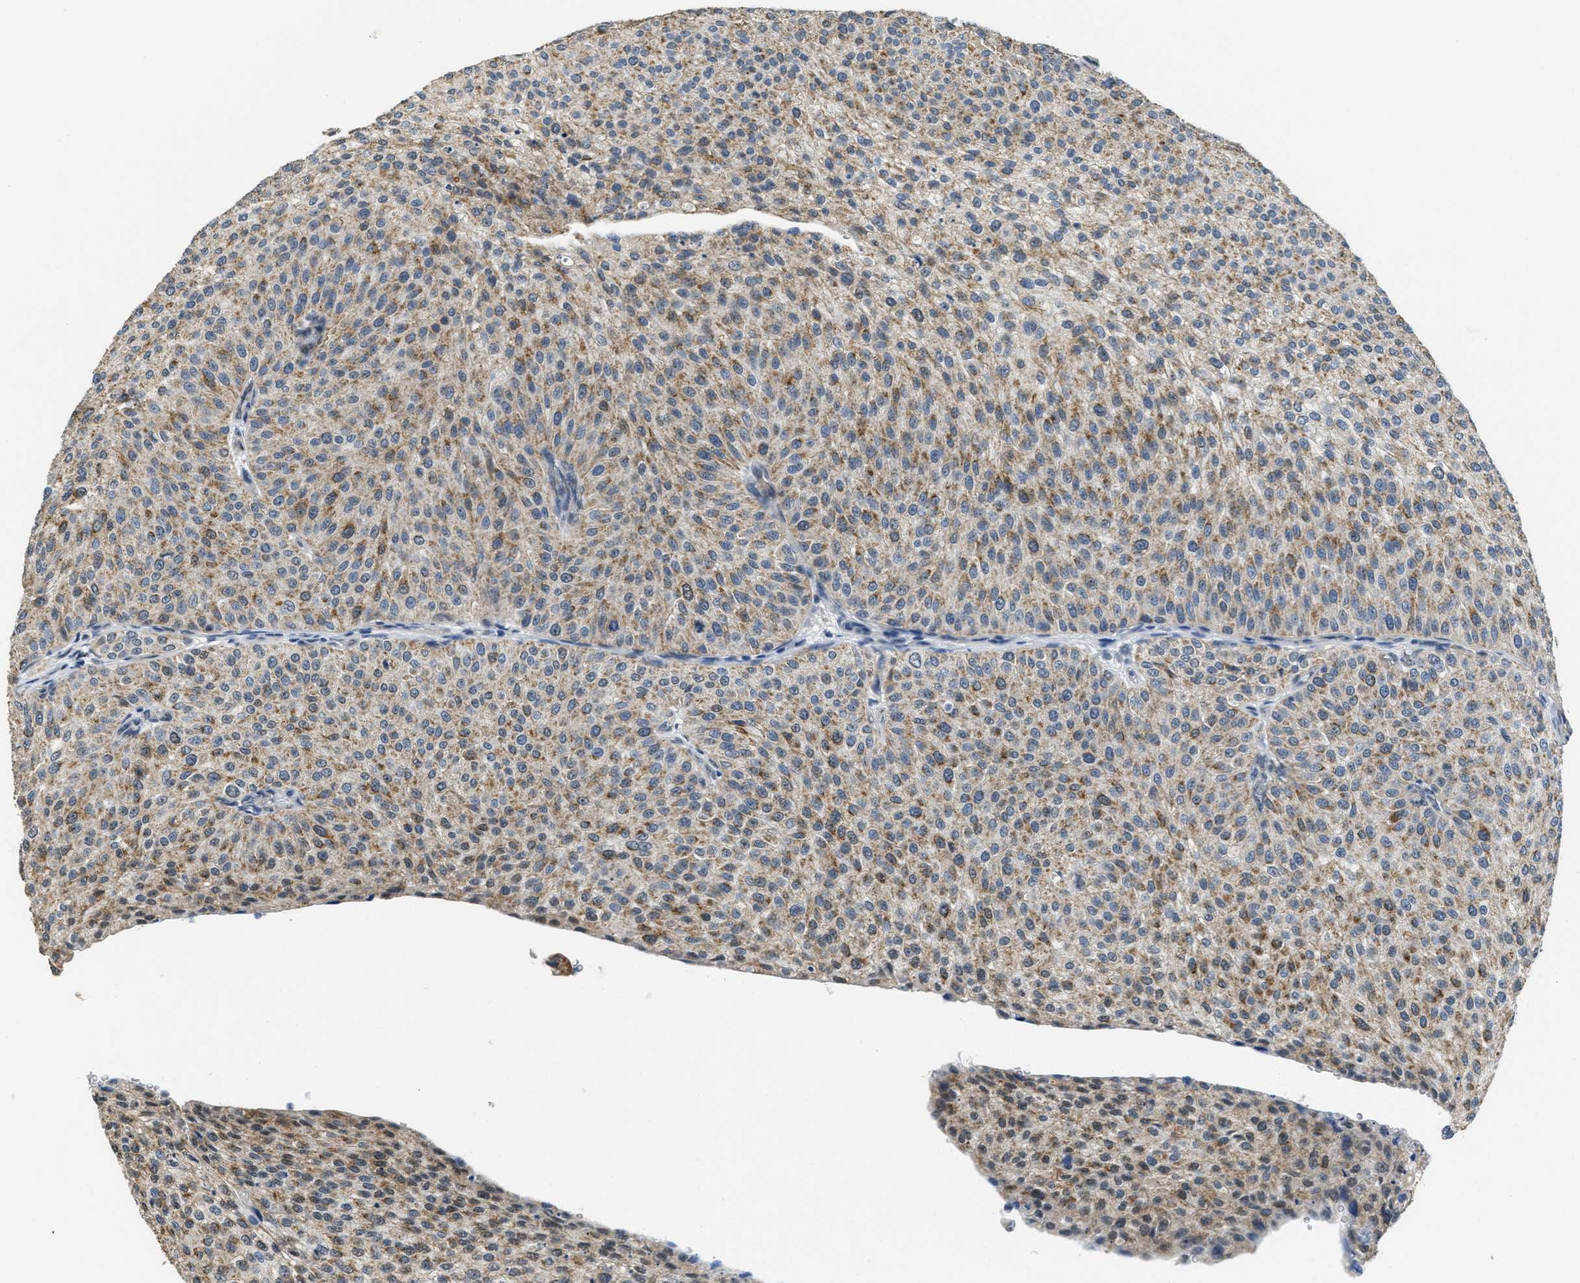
{"staining": {"intensity": "moderate", "quantity": ">75%", "location": "cytoplasmic/membranous"}, "tissue": "urothelial cancer", "cell_type": "Tumor cells", "image_type": "cancer", "snomed": [{"axis": "morphology", "description": "Urothelial carcinoma, Low grade"}, {"axis": "topography", "description": "Smooth muscle"}, {"axis": "topography", "description": "Urinary bladder"}], "caption": "Immunohistochemistry micrograph of urothelial cancer stained for a protein (brown), which exhibits medium levels of moderate cytoplasmic/membranous staining in approximately >75% of tumor cells.", "gene": "TOMM70", "patient": {"sex": "male", "age": 60}}